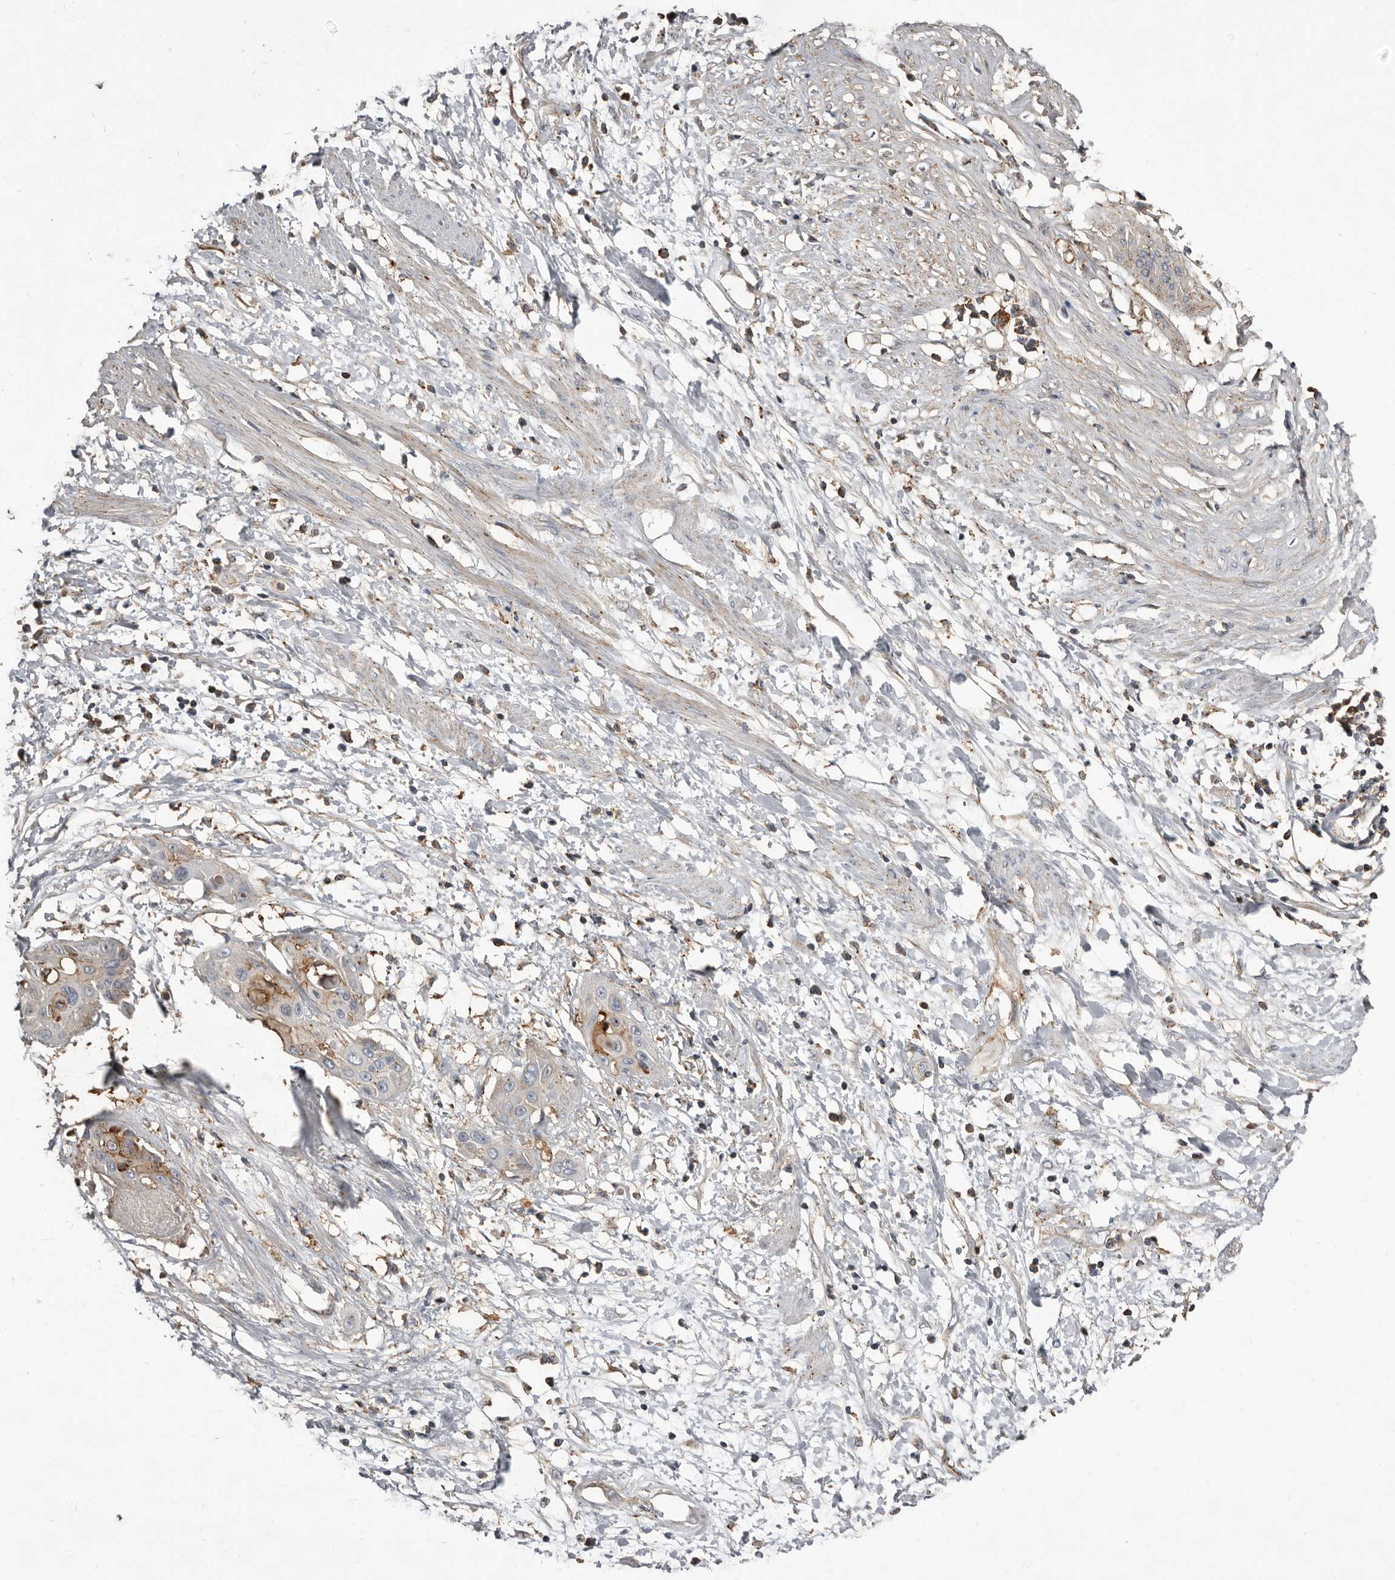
{"staining": {"intensity": "weak", "quantity": ">75%", "location": "cytoplasmic/membranous"}, "tissue": "cervical cancer", "cell_type": "Tumor cells", "image_type": "cancer", "snomed": [{"axis": "morphology", "description": "Squamous cell carcinoma, NOS"}, {"axis": "topography", "description": "Cervix"}], "caption": "Tumor cells demonstrate low levels of weak cytoplasmic/membranous positivity in about >75% of cells in cervical cancer. Nuclei are stained in blue.", "gene": "KIF26B", "patient": {"sex": "female", "age": 57}}